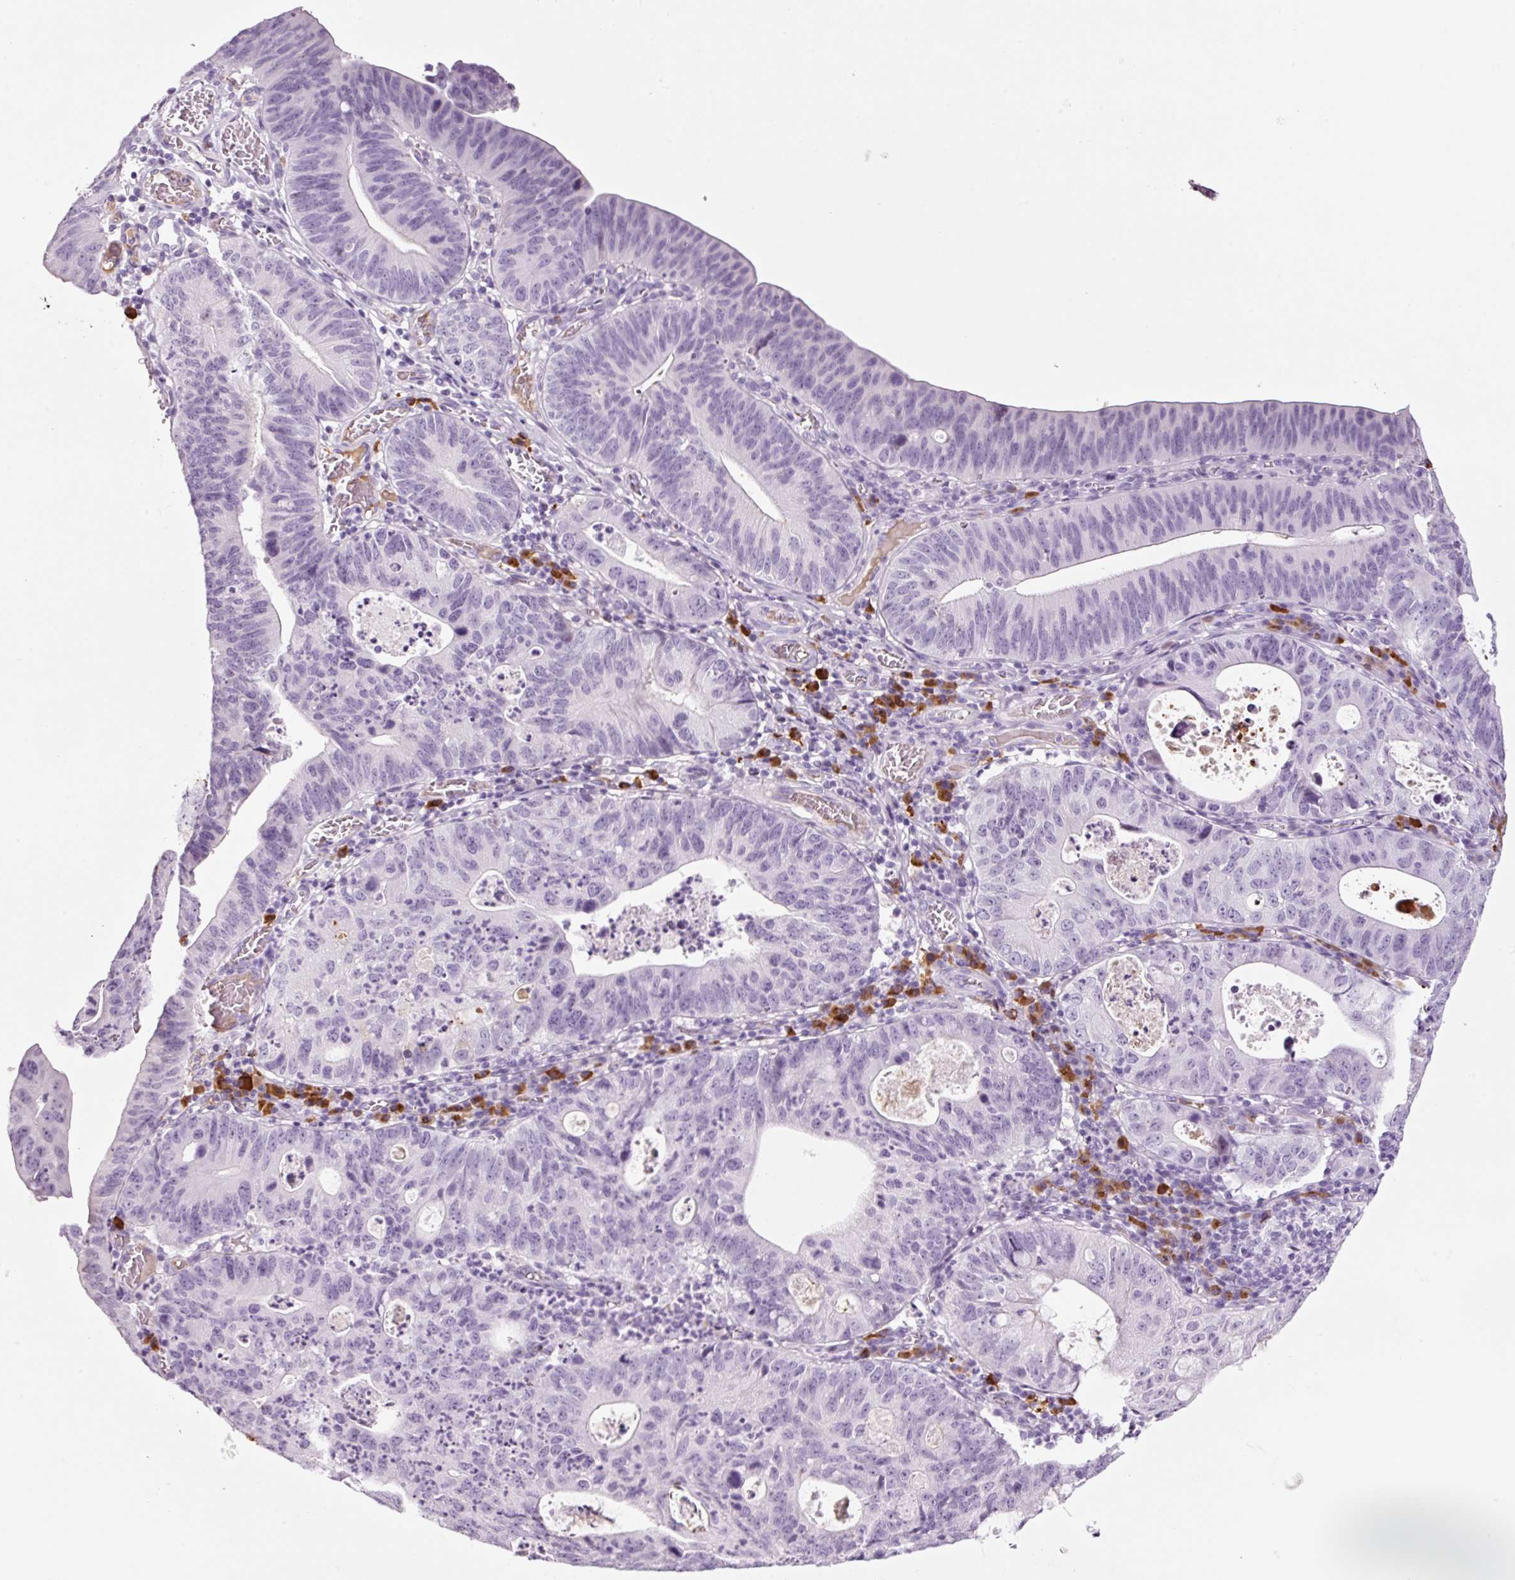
{"staining": {"intensity": "negative", "quantity": "none", "location": "none"}, "tissue": "stomach cancer", "cell_type": "Tumor cells", "image_type": "cancer", "snomed": [{"axis": "morphology", "description": "Adenocarcinoma, NOS"}, {"axis": "topography", "description": "Stomach"}], "caption": "DAB immunohistochemical staining of adenocarcinoma (stomach) demonstrates no significant positivity in tumor cells. (Immunohistochemistry, brightfield microscopy, high magnification).", "gene": "KLF1", "patient": {"sex": "male", "age": 59}}